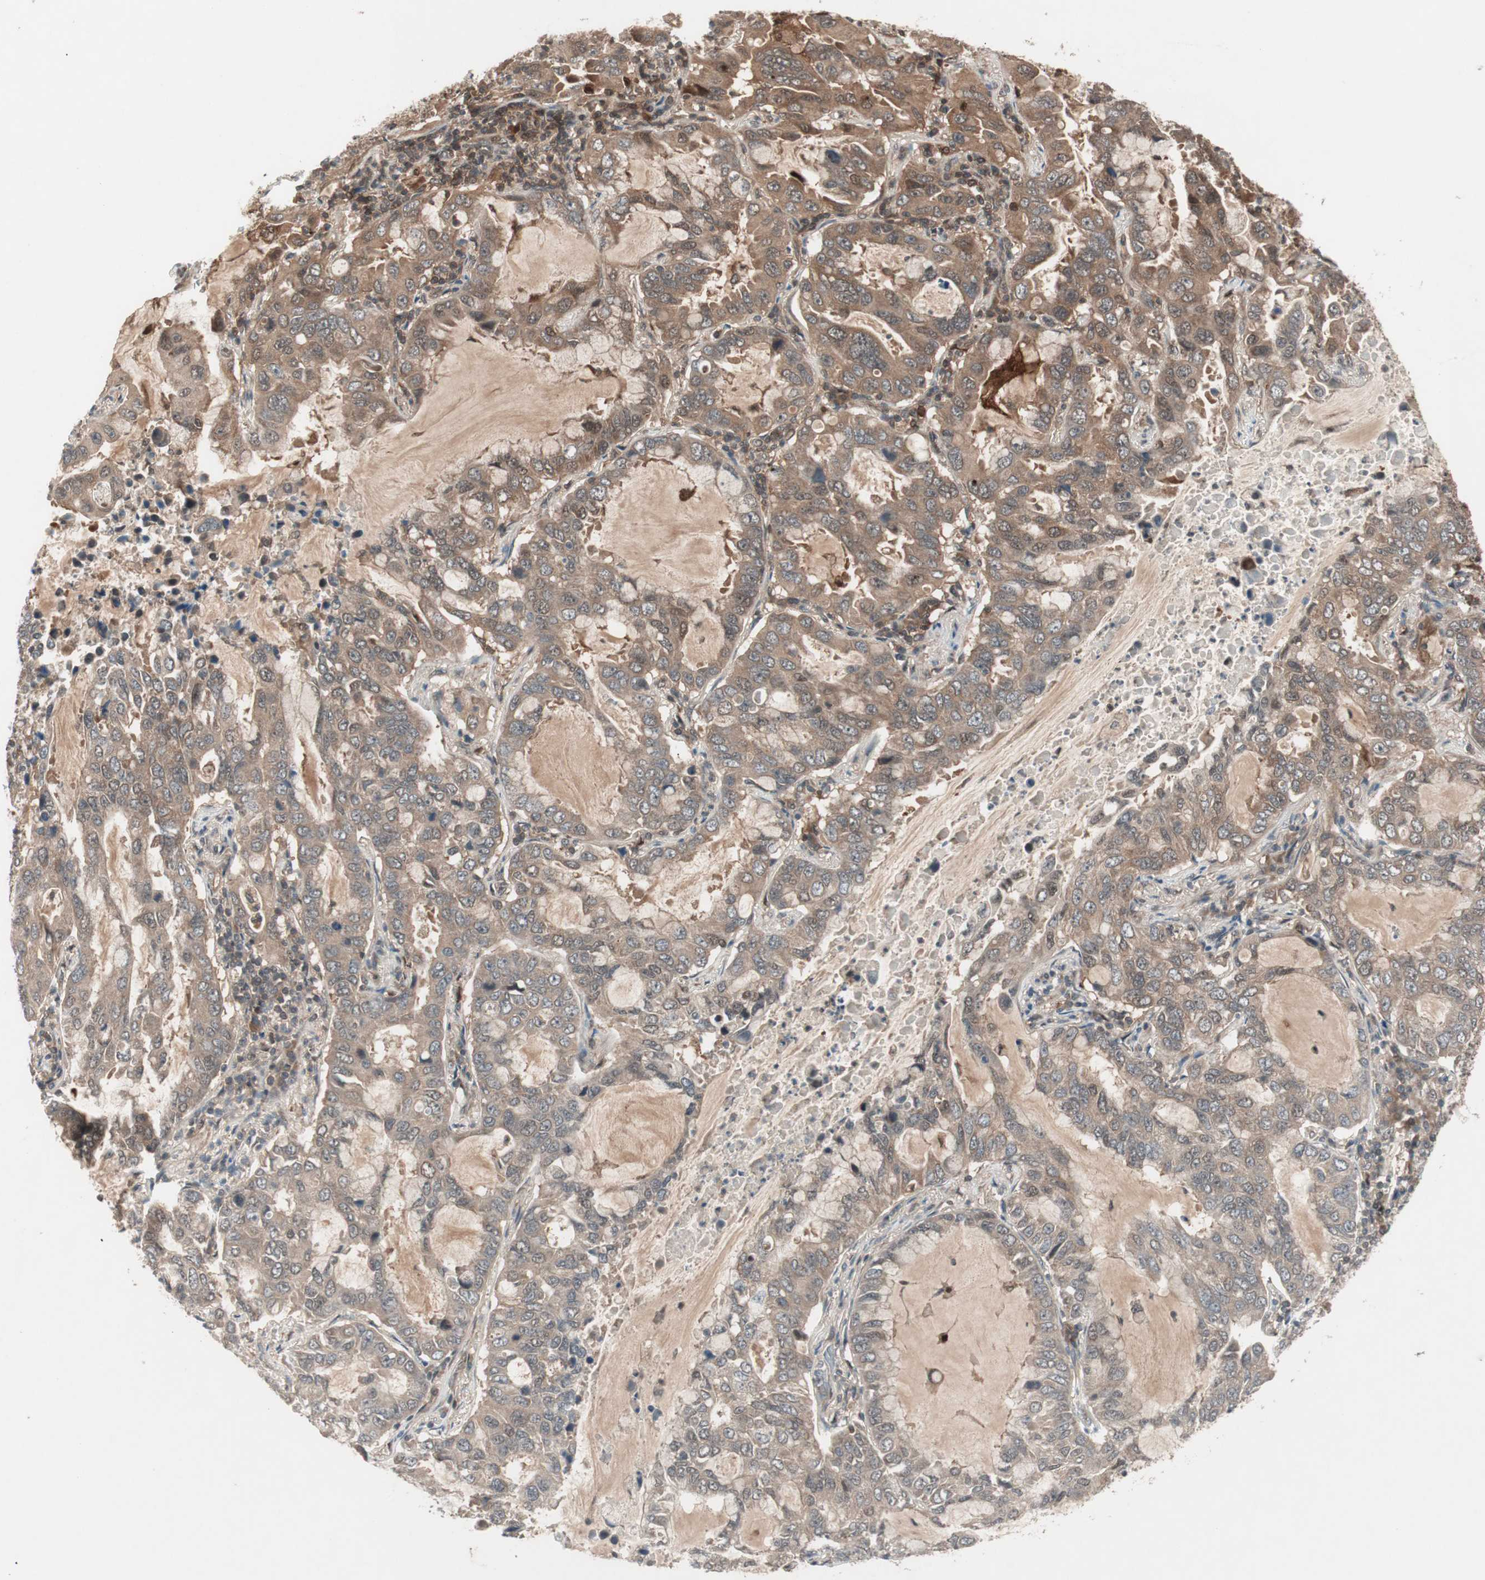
{"staining": {"intensity": "moderate", "quantity": ">75%", "location": "cytoplasmic/membranous"}, "tissue": "lung cancer", "cell_type": "Tumor cells", "image_type": "cancer", "snomed": [{"axis": "morphology", "description": "Adenocarcinoma, NOS"}, {"axis": "topography", "description": "Lung"}], "caption": "A histopathology image of lung adenocarcinoma stained for a protein displays moderate cytoplasmic/membranous brown staining in tumor cells. The staining was performed using DAB (3,3'-diaminobenzidine), with brown indicating positive protein expression. Nuclei are stained blue with hematoxylin.", "gene": "PRKG2", "patient": {"sex": "male", "age": 64}}